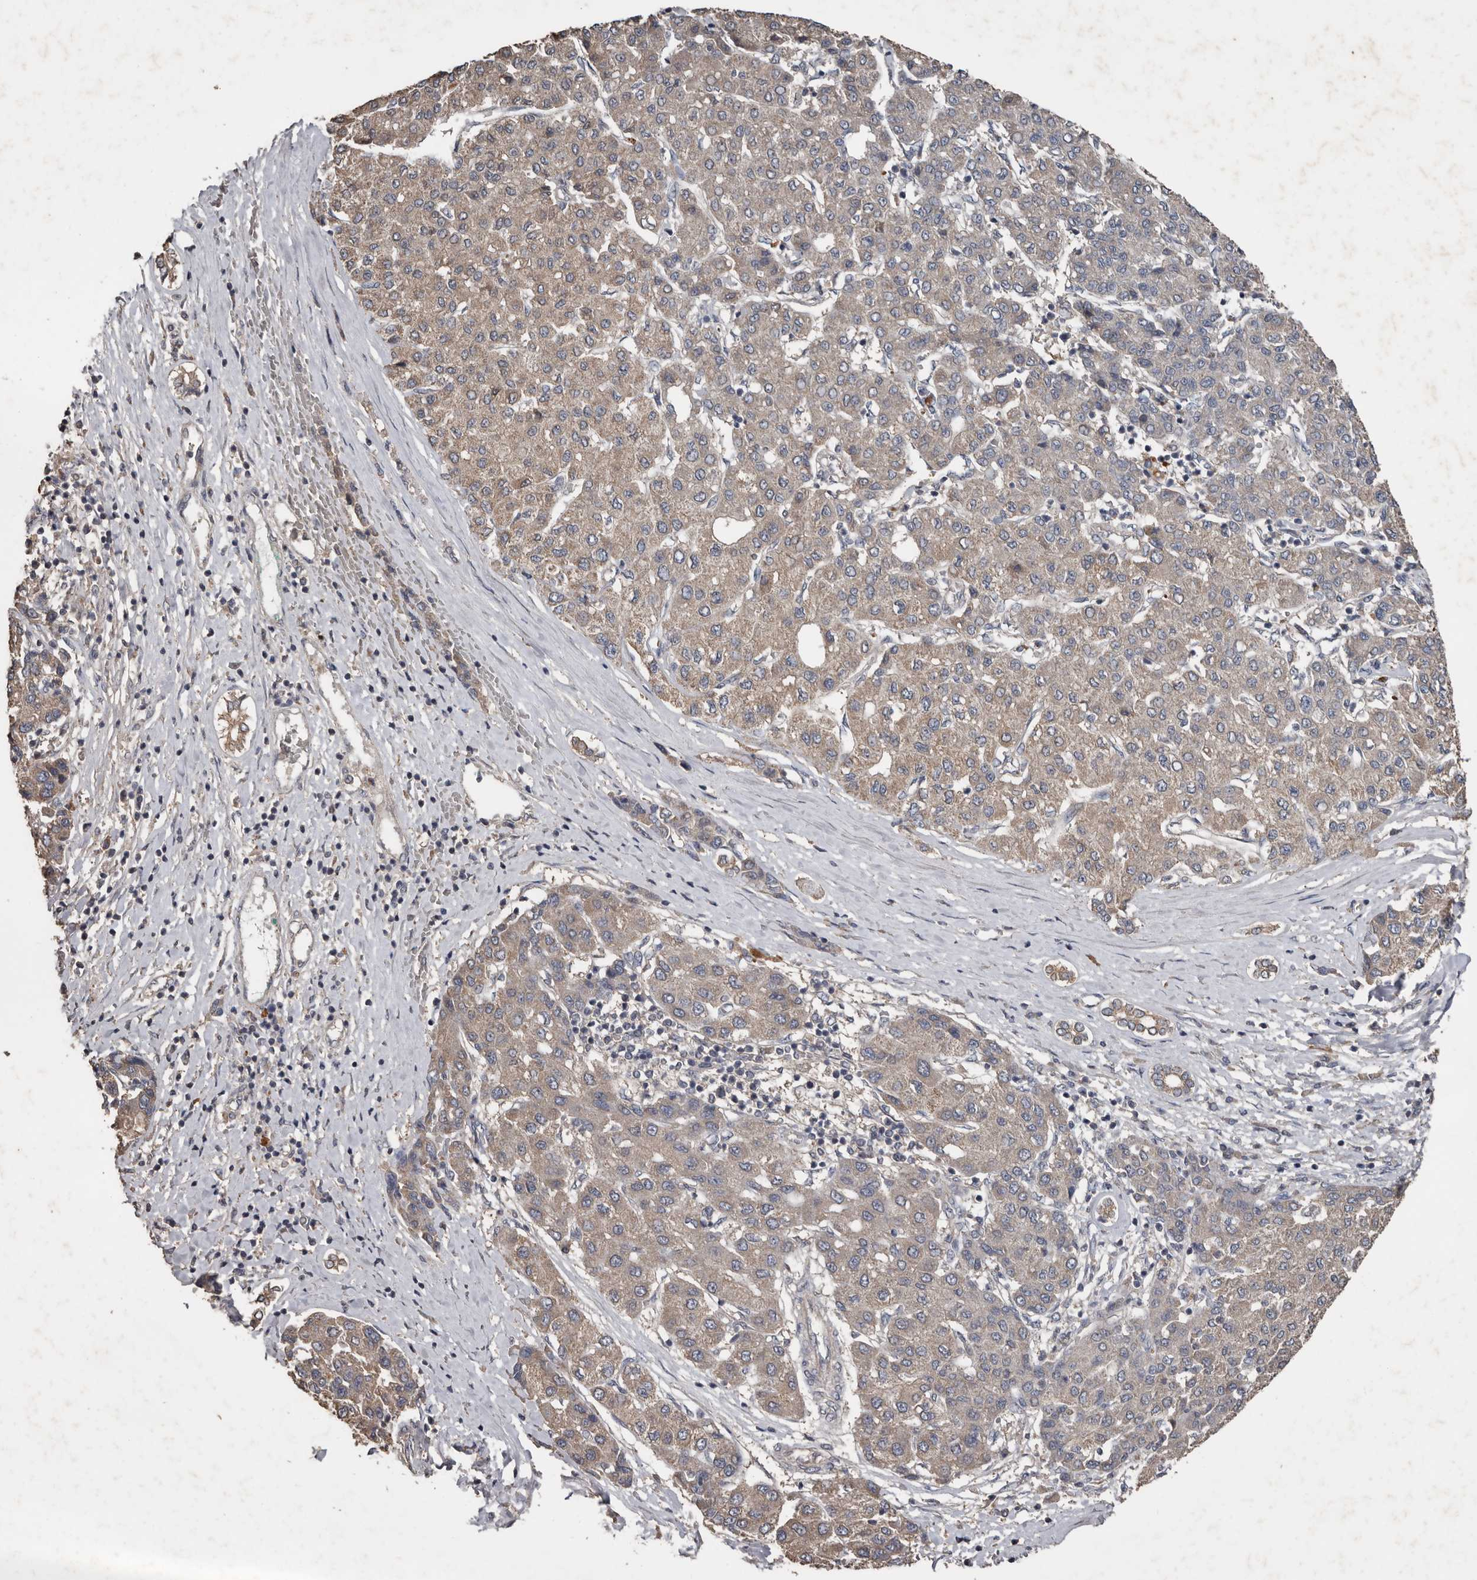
{"staining": {"intensity": "weak", "quantity": "25%-75%", "location": "cytoplasmic/membranous"}, "tissue": "liver cancer", "cell_type": "Tumor cells", "image_type": "cancer", "snomed": [{"axis": "morphology", "description": "Carcinoma, Hepatocellular, NOS"}, {"axis": "topography", "description": "Liver"}], "caption": "IHC (DAB) staining of human hepatocellular carcinoma (liver) demonstrates weak cytoplasmic/membranous protein positivity in approximately 25%-75% of tumor cells.", "gene": "HYAL4", "patient": {"sex": "male", "age": 65}}